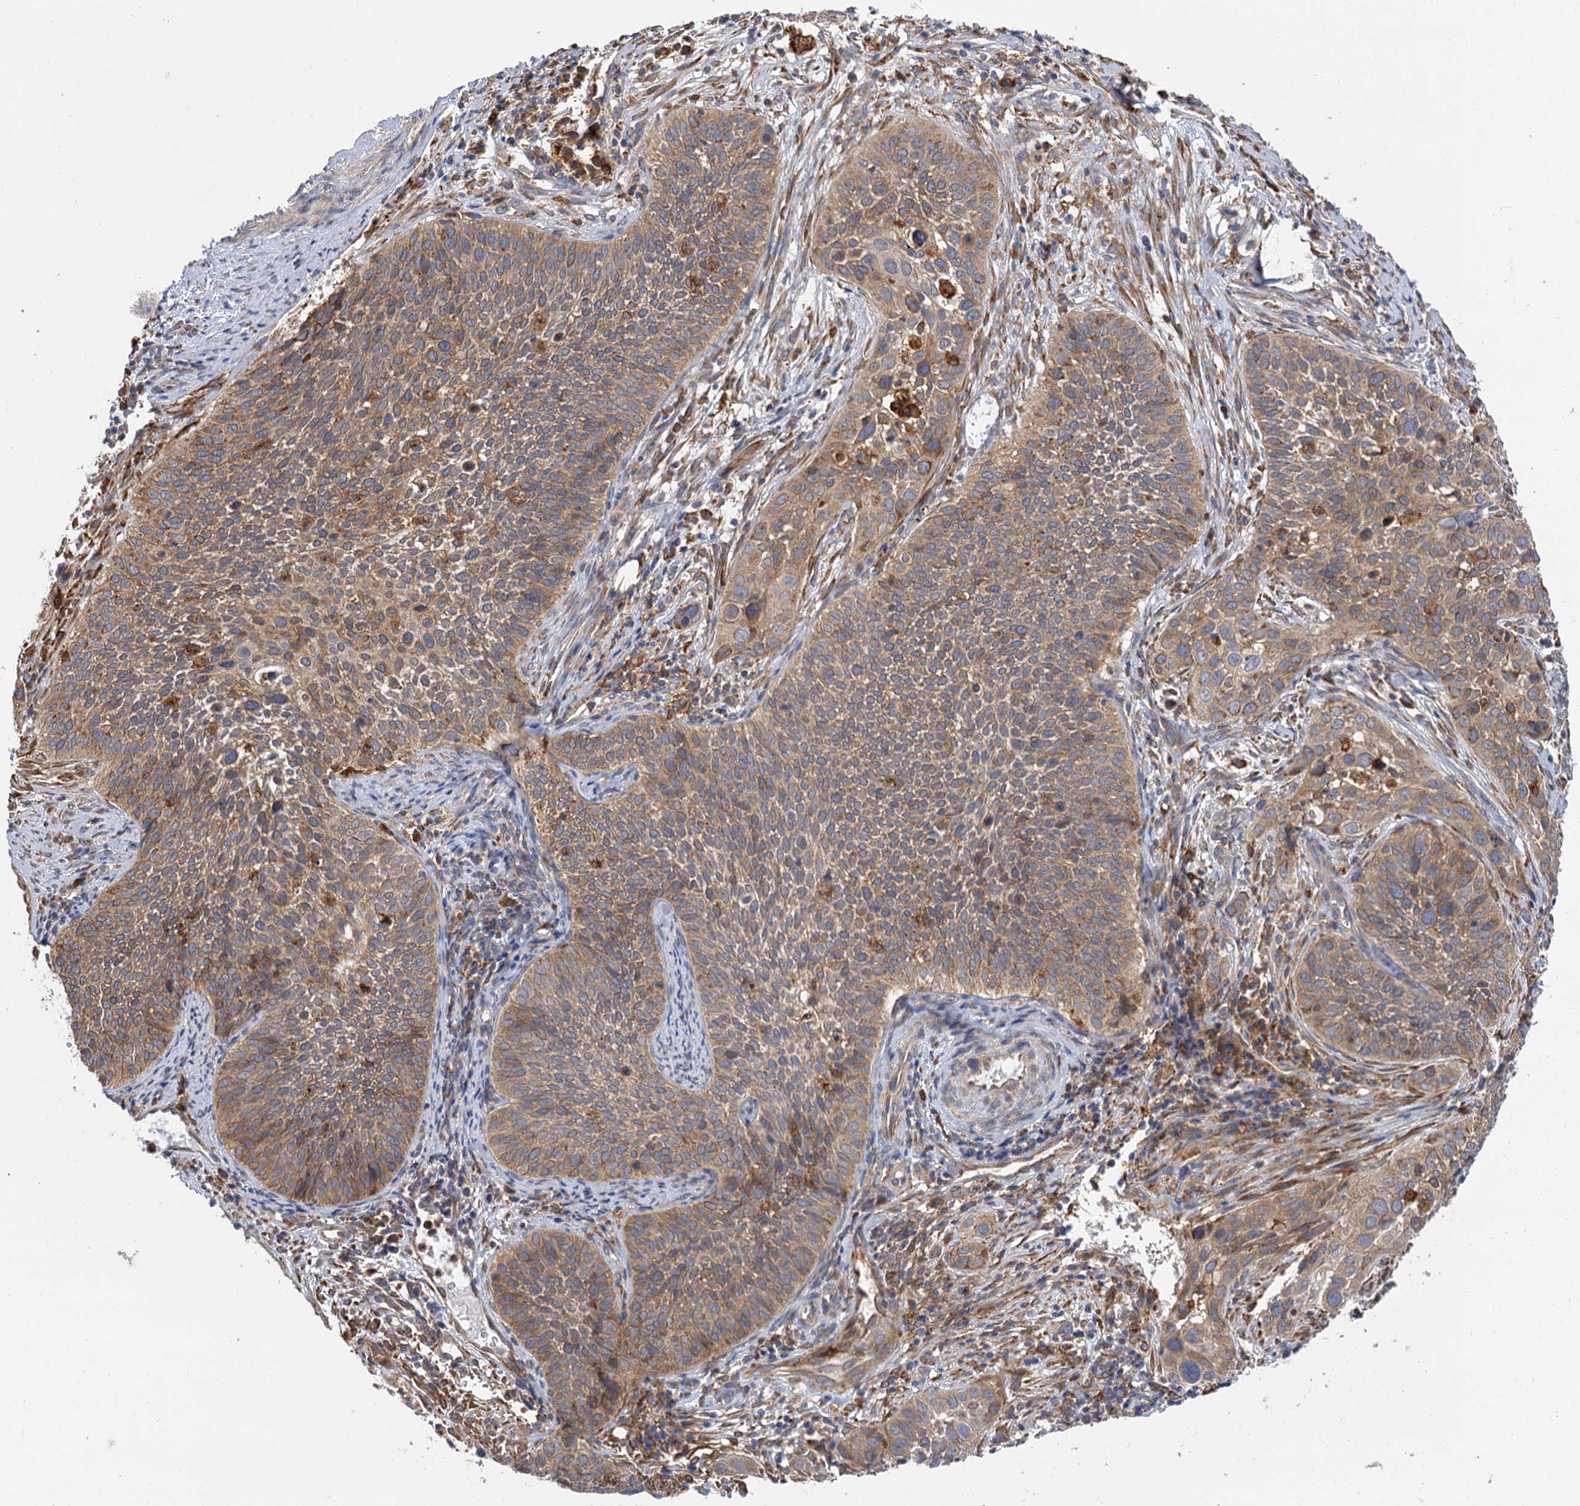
{"staining": {"intensity": "moderate", "quantity": ">75%", "location": "cytoplasmic/membranous"}, "tissue": "cervical cancer", "cell_type": "Tumor cells", "image_type": "cancer", "snomed": [{"axis": "morphology", "description": "Squamous cell carcinoma, NOS"}, {"axis": "topography", "description": "Cervix"}], "caption": "Brown immunohistochemical staining in human cervical squamous cell carcinoma exhibits moderate cytoplasmic/membranous expression in about >75% of tumor cells.", "gene": "PPIP5K2", "patient": {"sex": "female", "age": 34}}